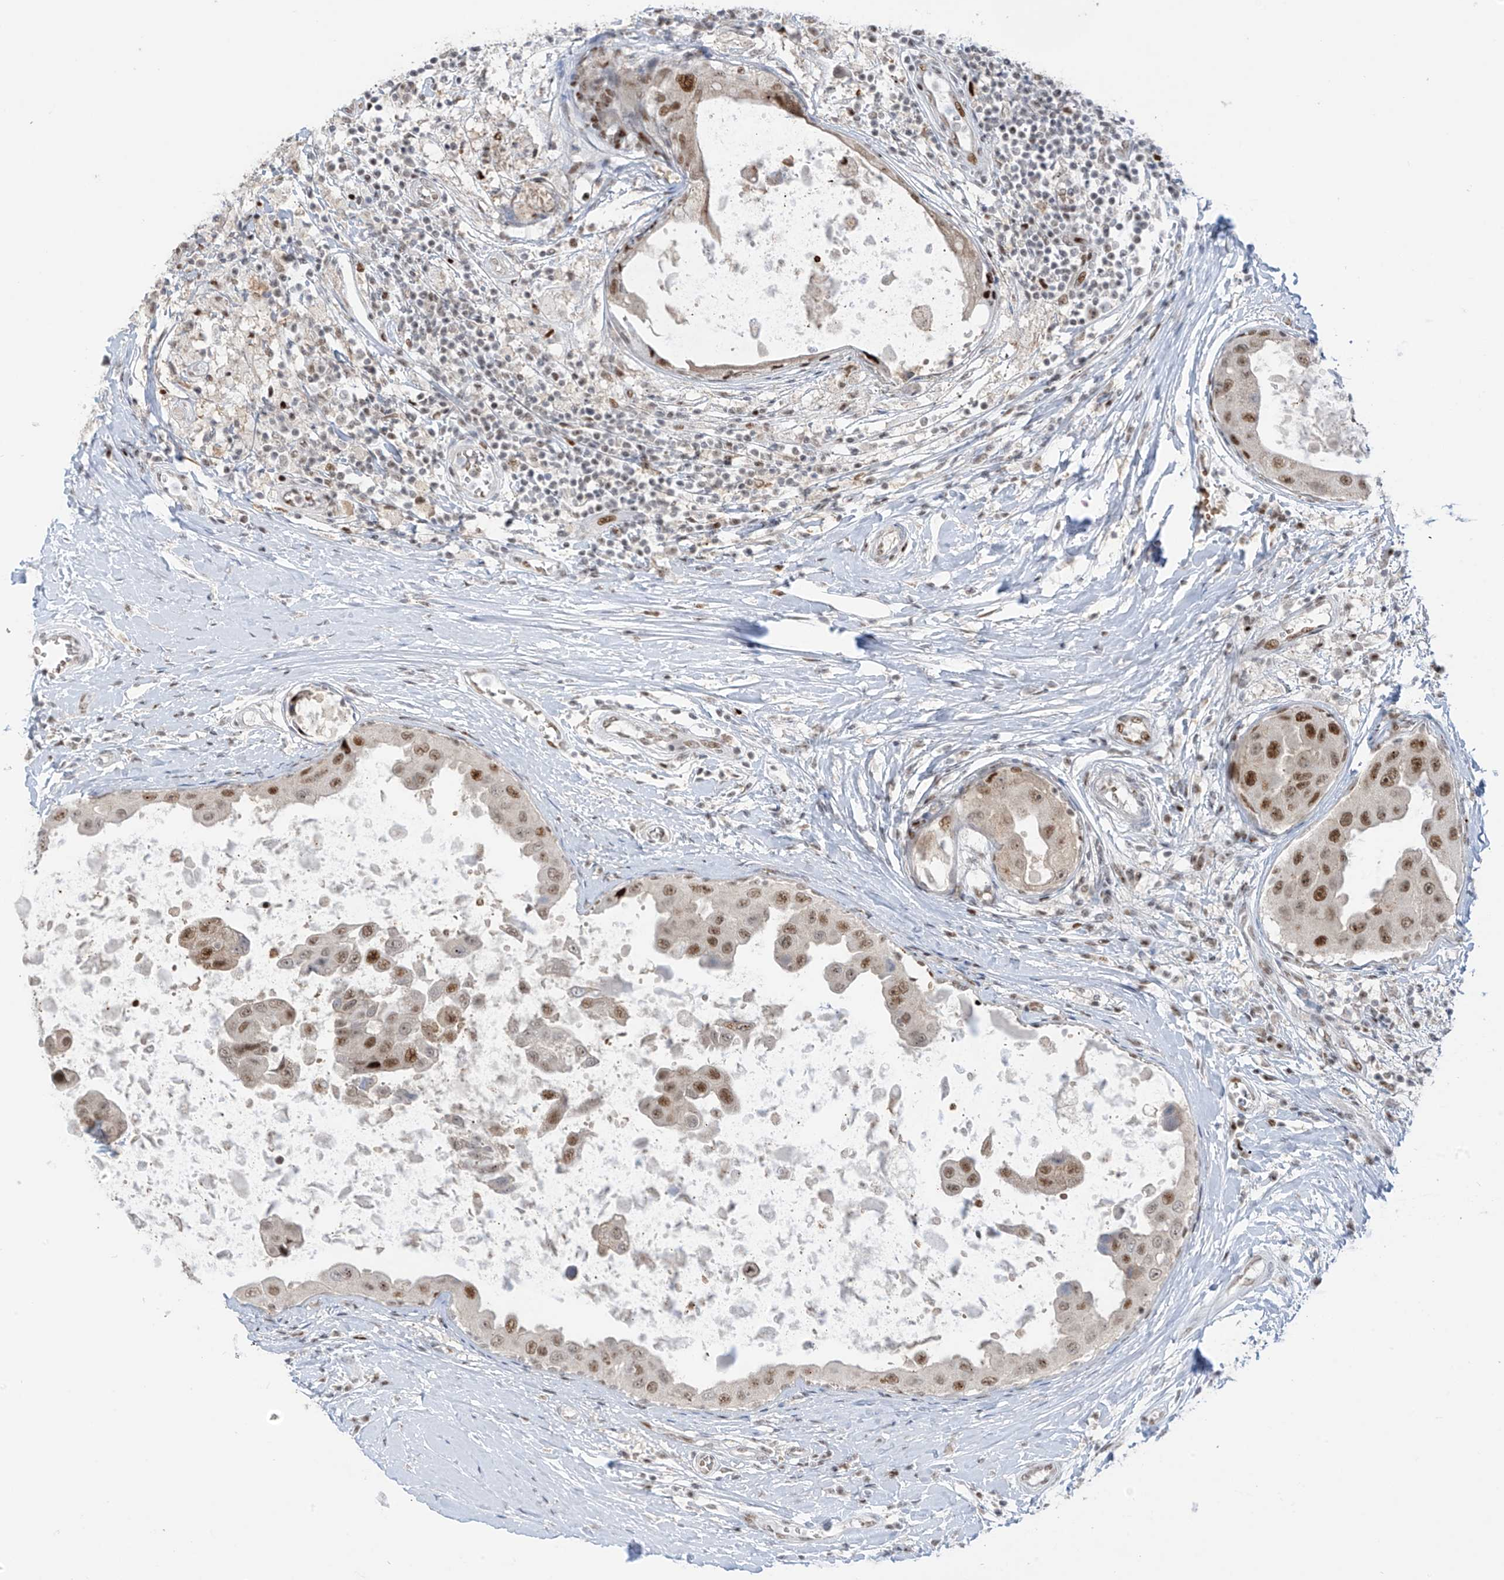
{"staining": {"intensity": "strong", "quantity": "<25%", "location": "nuclear"}, "tissue": "breast cancer", "cell_type": "Tumor cells", "image_type": "cancer", "snomed": [{"axis": "morphology", "description": "Duct carcinoma"}, {"axis": "topography", "description": "Breast"}], "caption": "A histopathology image showing strong nuclear staining in approximately <25% of tumor cells in breast infiltrating ductal carcinoma, as visualized by brown immunohistochemical staining.", "gene": "ZCWPW2", "patient": {"sex": "female", "age": 27}}